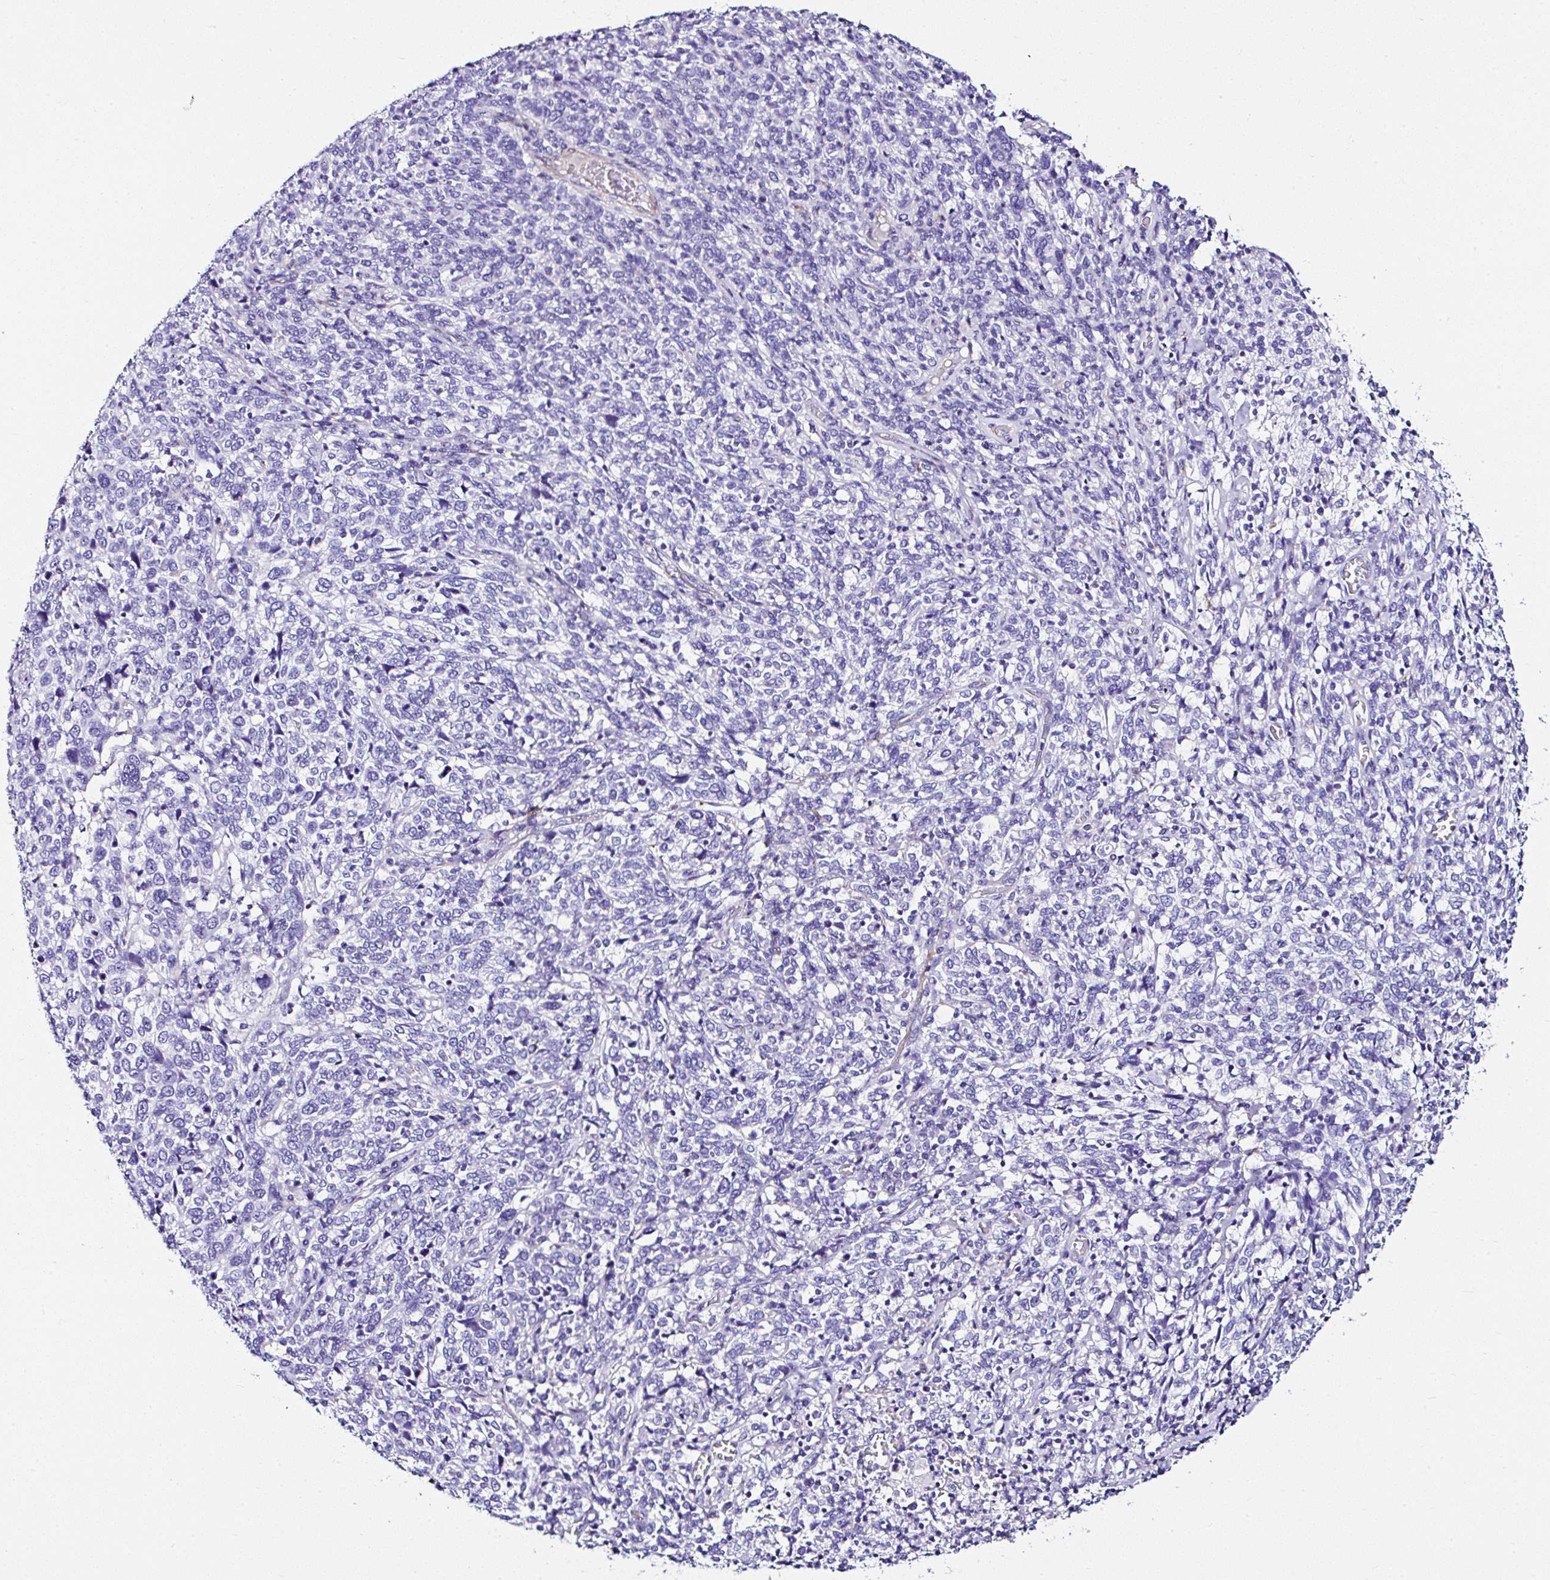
{"staining": {"intensity": "negative", "quantity": "none", "location": "none"}, "tissue": "cervical cancer", "cell_type": "Tumor cells", "image_type": "cancer", "snomed": [{"axis": "morphology", "description": "Squamous cell carcinoma, NOS"}, {"axis": "topography", "description": "Cervix"}], "caption": "The micrograph exhibits no significant expression in tumor cells of cervical squamous cell carcinoma. Nuclei are stained in blue.", "gene": "DEPDC5", "patient": {"sex": "female", "age": 46}}